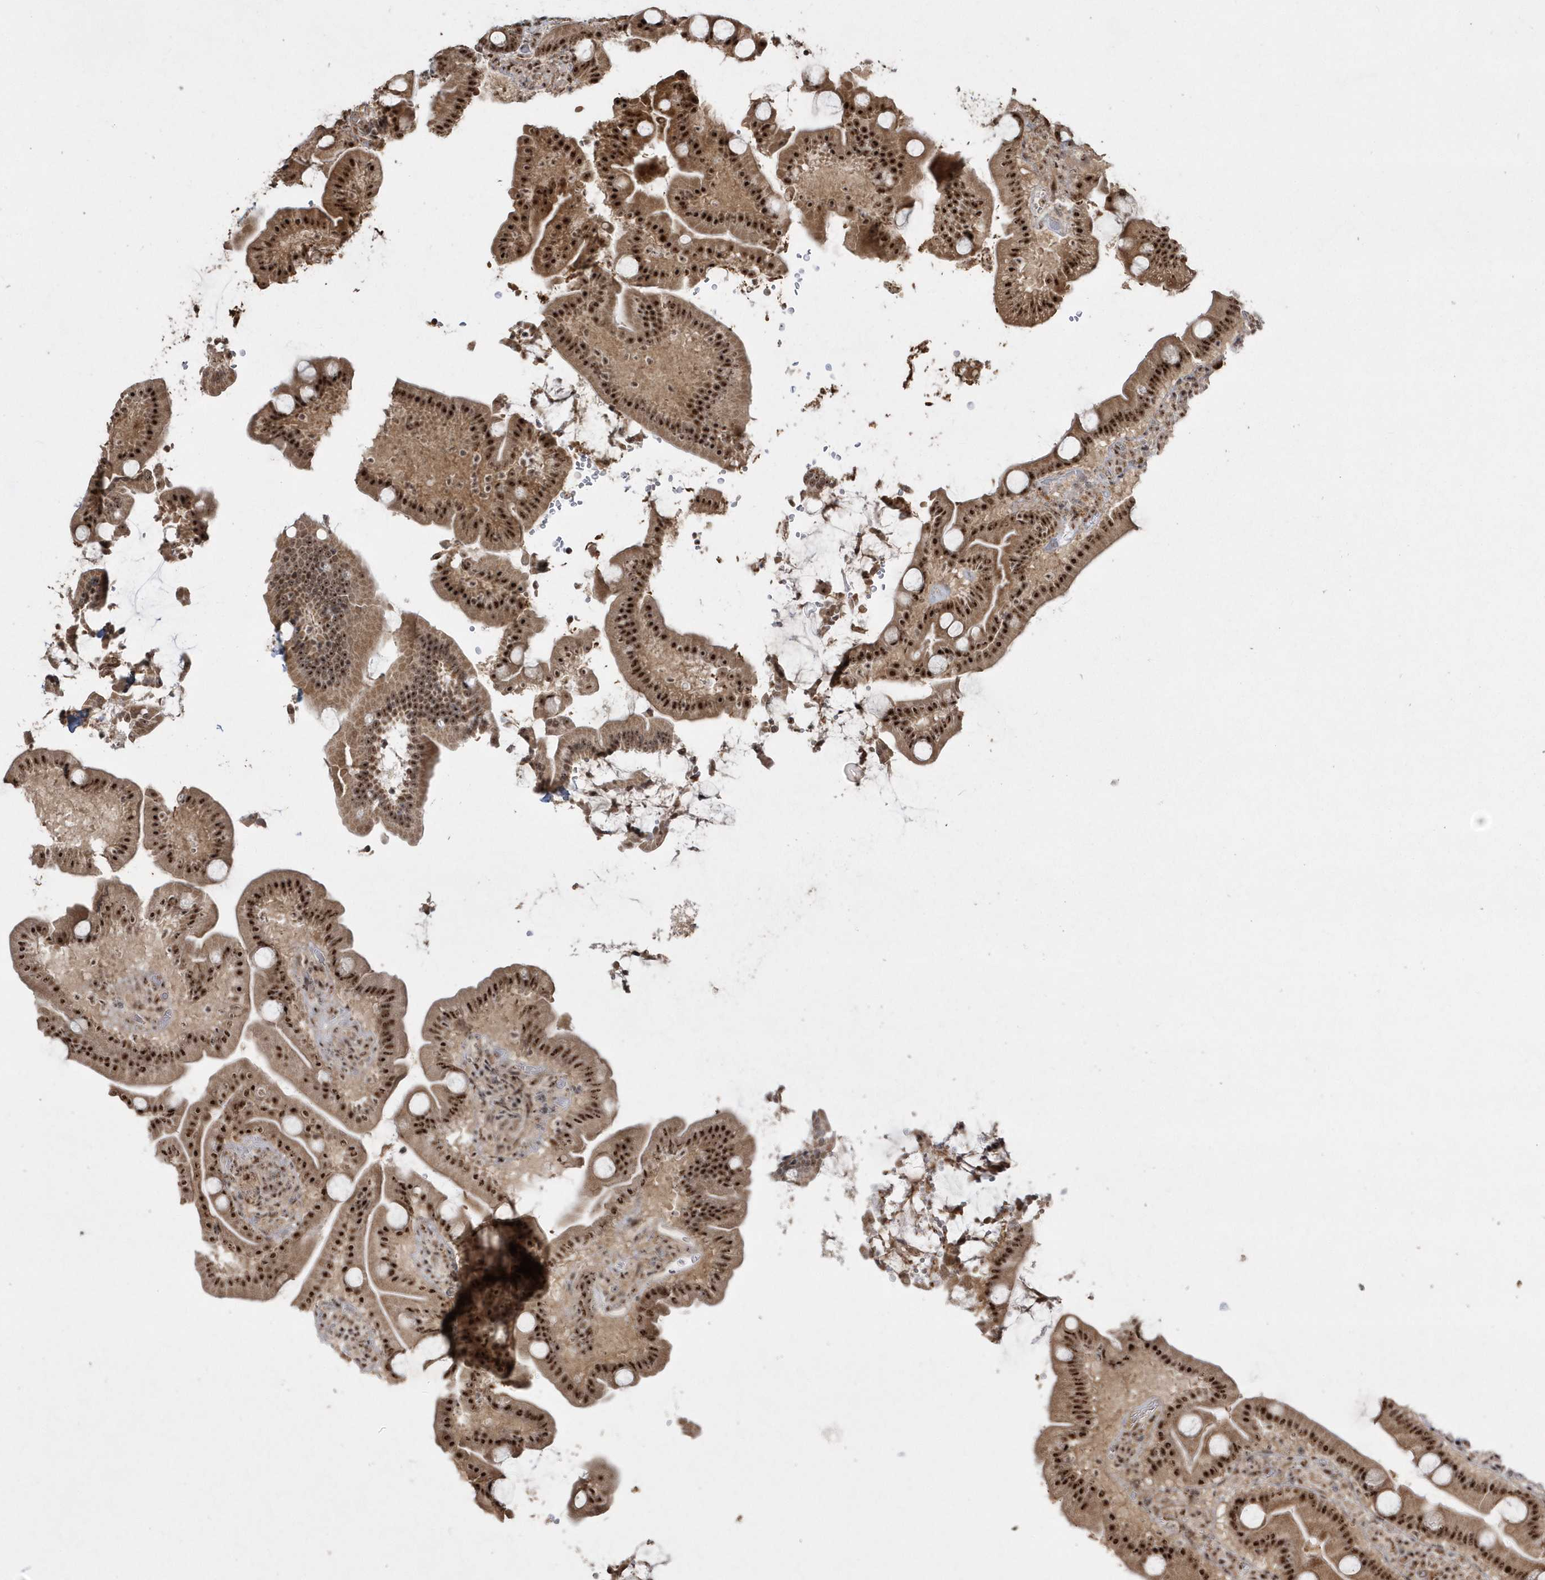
{"staining": {"intensity": "strong", "quantity": ">75%", "location": "cytoplasmic/membranous,nuclear"}, "tissue": "duodenum", "cell_type": "Glandular cells", "image_type": "normal", "snomed": [{"axis": "morphology", "description": "Normal tissue, NOS"}, {"axis": "topography", "description": "Duodenum"}], "caption": "Immunohistochemistry photomicrograph of unremarkable duodenum: duodenum stained using immunohistochemistry displays high levels of strong protein expression localized specifically in the cytoplasmic/membranous,nuclear of glandular cells, appearing as a cytoplasmic/membranous,nuclear brown color.", "gene": "POLR3B", "patient": {"sex": "male", "age": 55}}